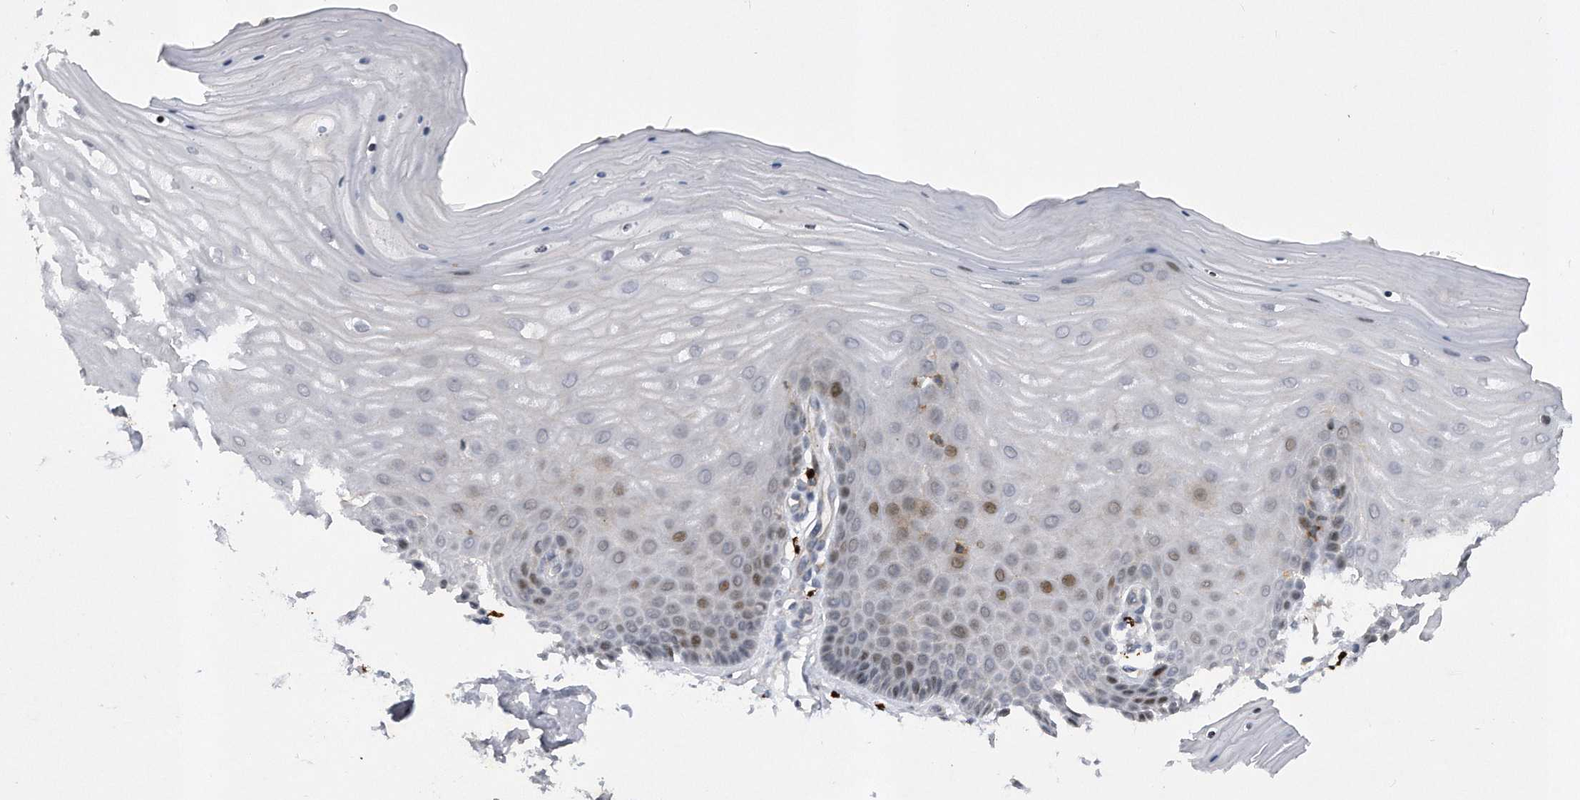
{"staining": {"intensity": "moderate", "quantity": "25%-75%", "location": "cytoplasmic/membranous"}, "tissue": "cervix", "cell_type": "Glandular cells", "image_type": "normal", "snomed": [{"axis": "morphology", "description": "Normal tissue, NOS"}, {"axis": "topography", "description": "Cervix"}], "caption": "Cervix stained for a protein exhibits moderate cytoplasmic/membranous positivity in glandular cells. (DAB IHC, brown staining for protein, blue staining for nuclei).", "gene": "PGBD2", "patient": {"sex": "female", "age": 55}}